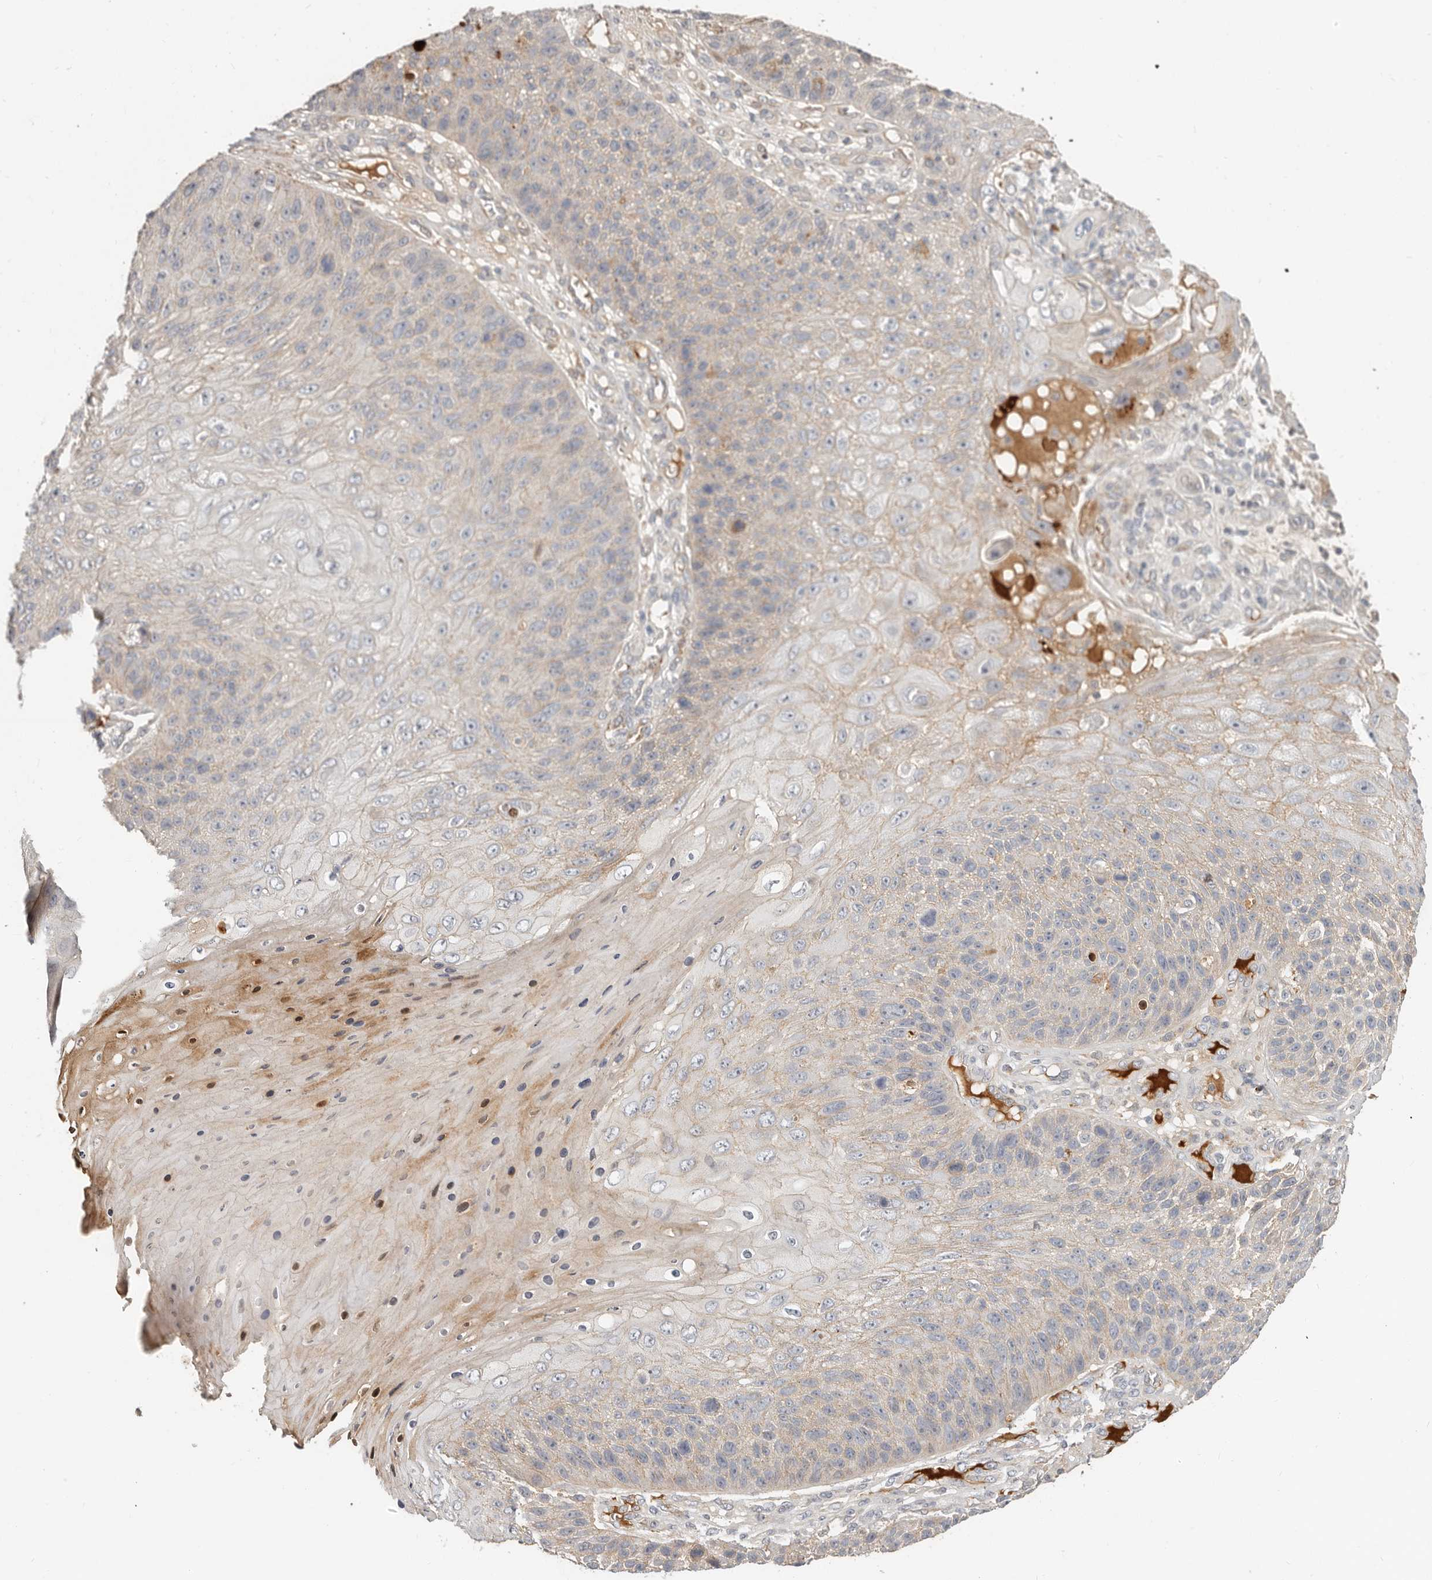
{"staining": {"intensity": "weak", "quantity": "<25%", "location": "cytoplasmic/membranous"}, "tissue": "skin cancer", "cell_type": "Tumor cells", "image_type": "cancer", "snomed": [{"axis": "morphology", "description": "Squamous cell carcinoma, NOS"}, {"axis": "topography", "description": "Skin"}], "caption": "Squamous cell carcinoma (skin) was stained to show a protein in brown. There is no significant positivity in tumor cells.", "gene": "MTFR2", "patient": {"sex": "female", "age": 88}}